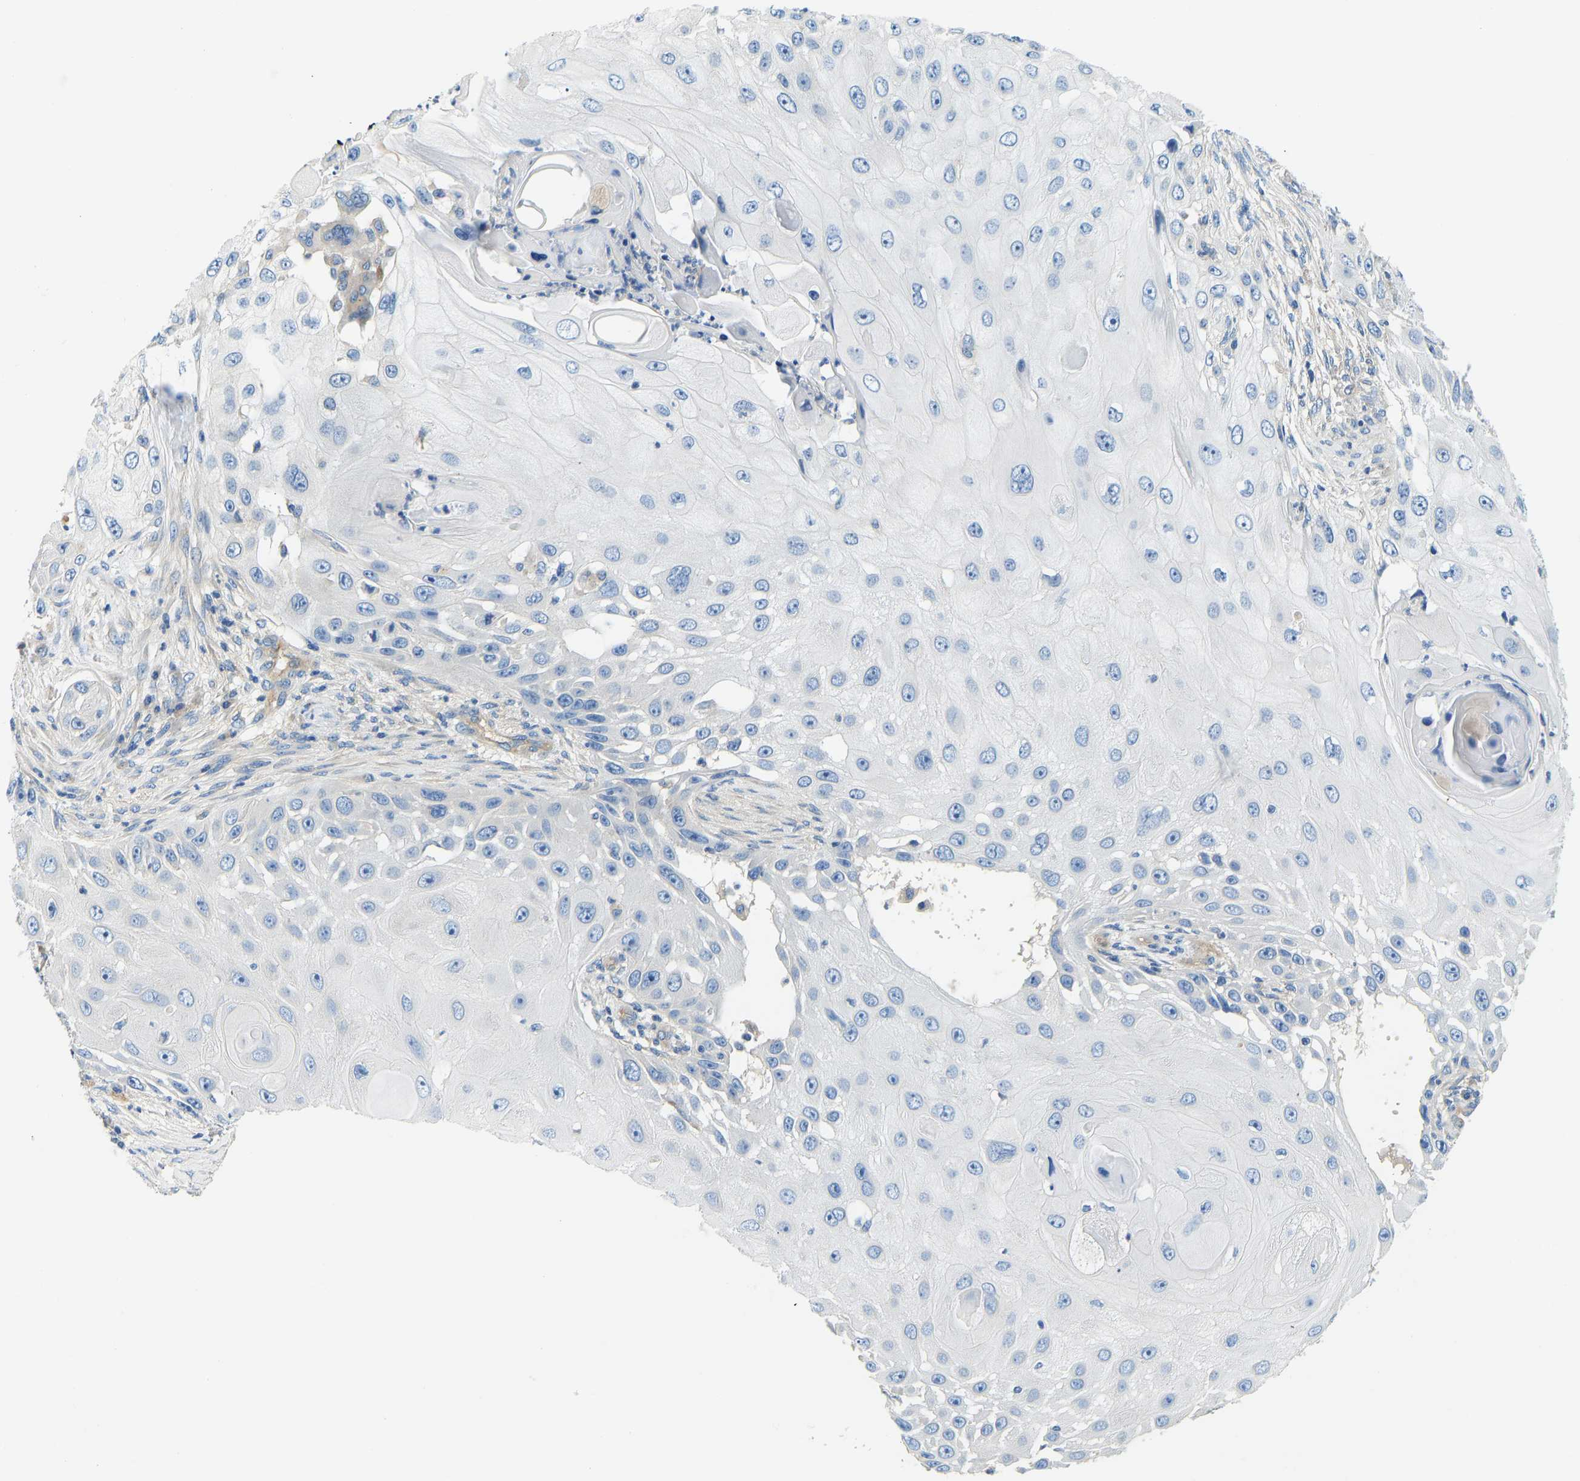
{"staining": {"intensity": "negative", "quantity": "none", "location": "none"}, "tissue": "skin cancer", "cell_type": "Tumor cells", "image_type": "cancer", "snomed": [{"axis": "morphology", "description": "Squamous cell carcinoma, NOS"}, {"axis": "topography", "description": "Skin"}], "caption": "Tumor cells are negative for protein expression in human skin cancer (squamous cell carcinoma).", "gene": "CHAD", "patient": {"sex": "female", "age": 44}}